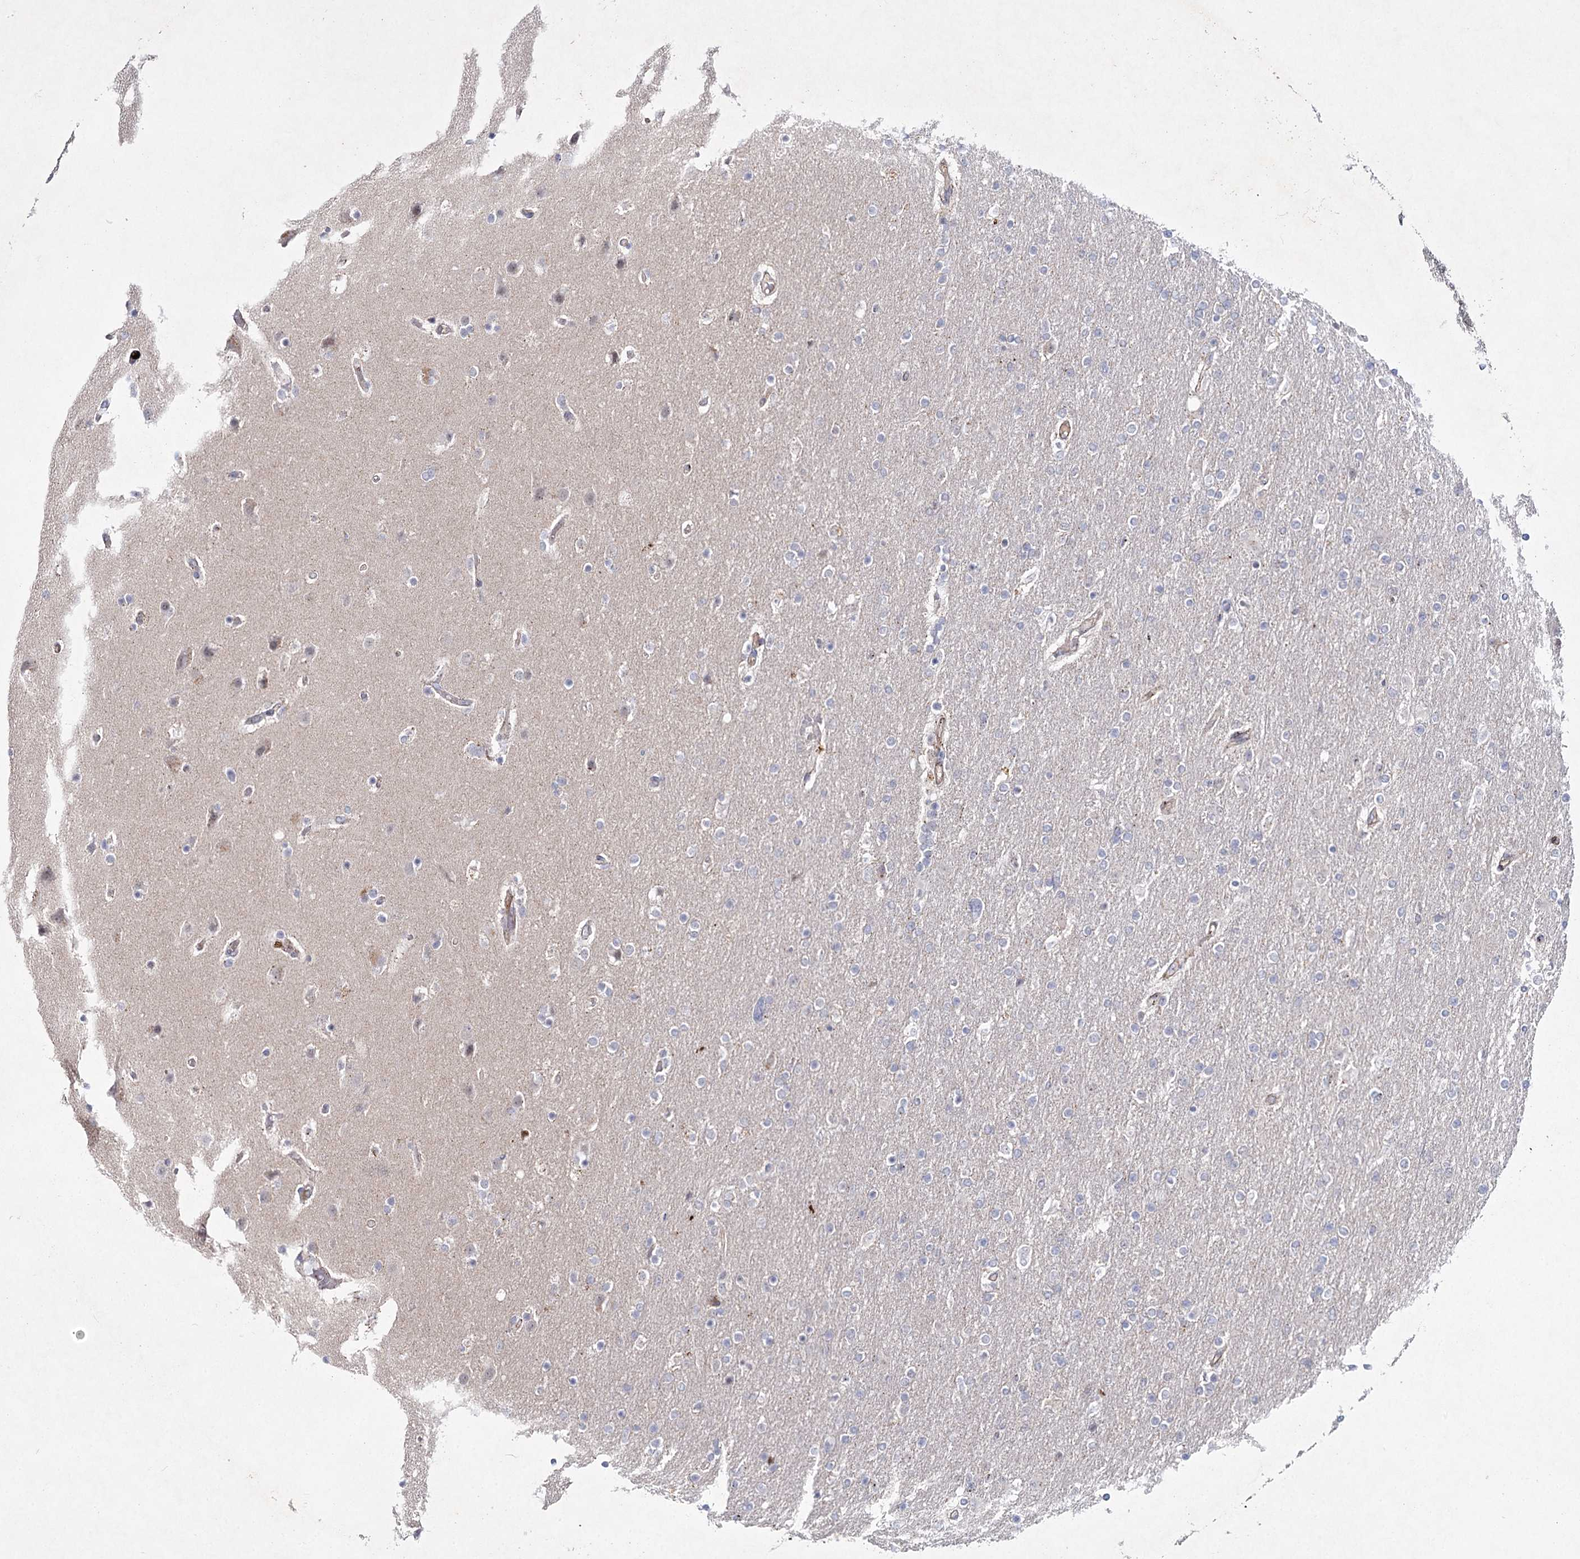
{"staining": {"intensity": "negative", "quantity": "none", "location": "none"}, "tissue": "glioma", "cell_type": "Tumor cells", "image_type": "cancer", "snomed": [{"axis": "morphology", "description": "Glioma, malignant, High grade"}, {"axis": "topography", "description": "Cerebral cortex"}], "caption": "Immunohistochemistry (IHC) of human malignant high-grade glioma demonstrates no staining in tumor cells.", "gene": "ATL2", "patient": {"sex": "female", "age": 36}}